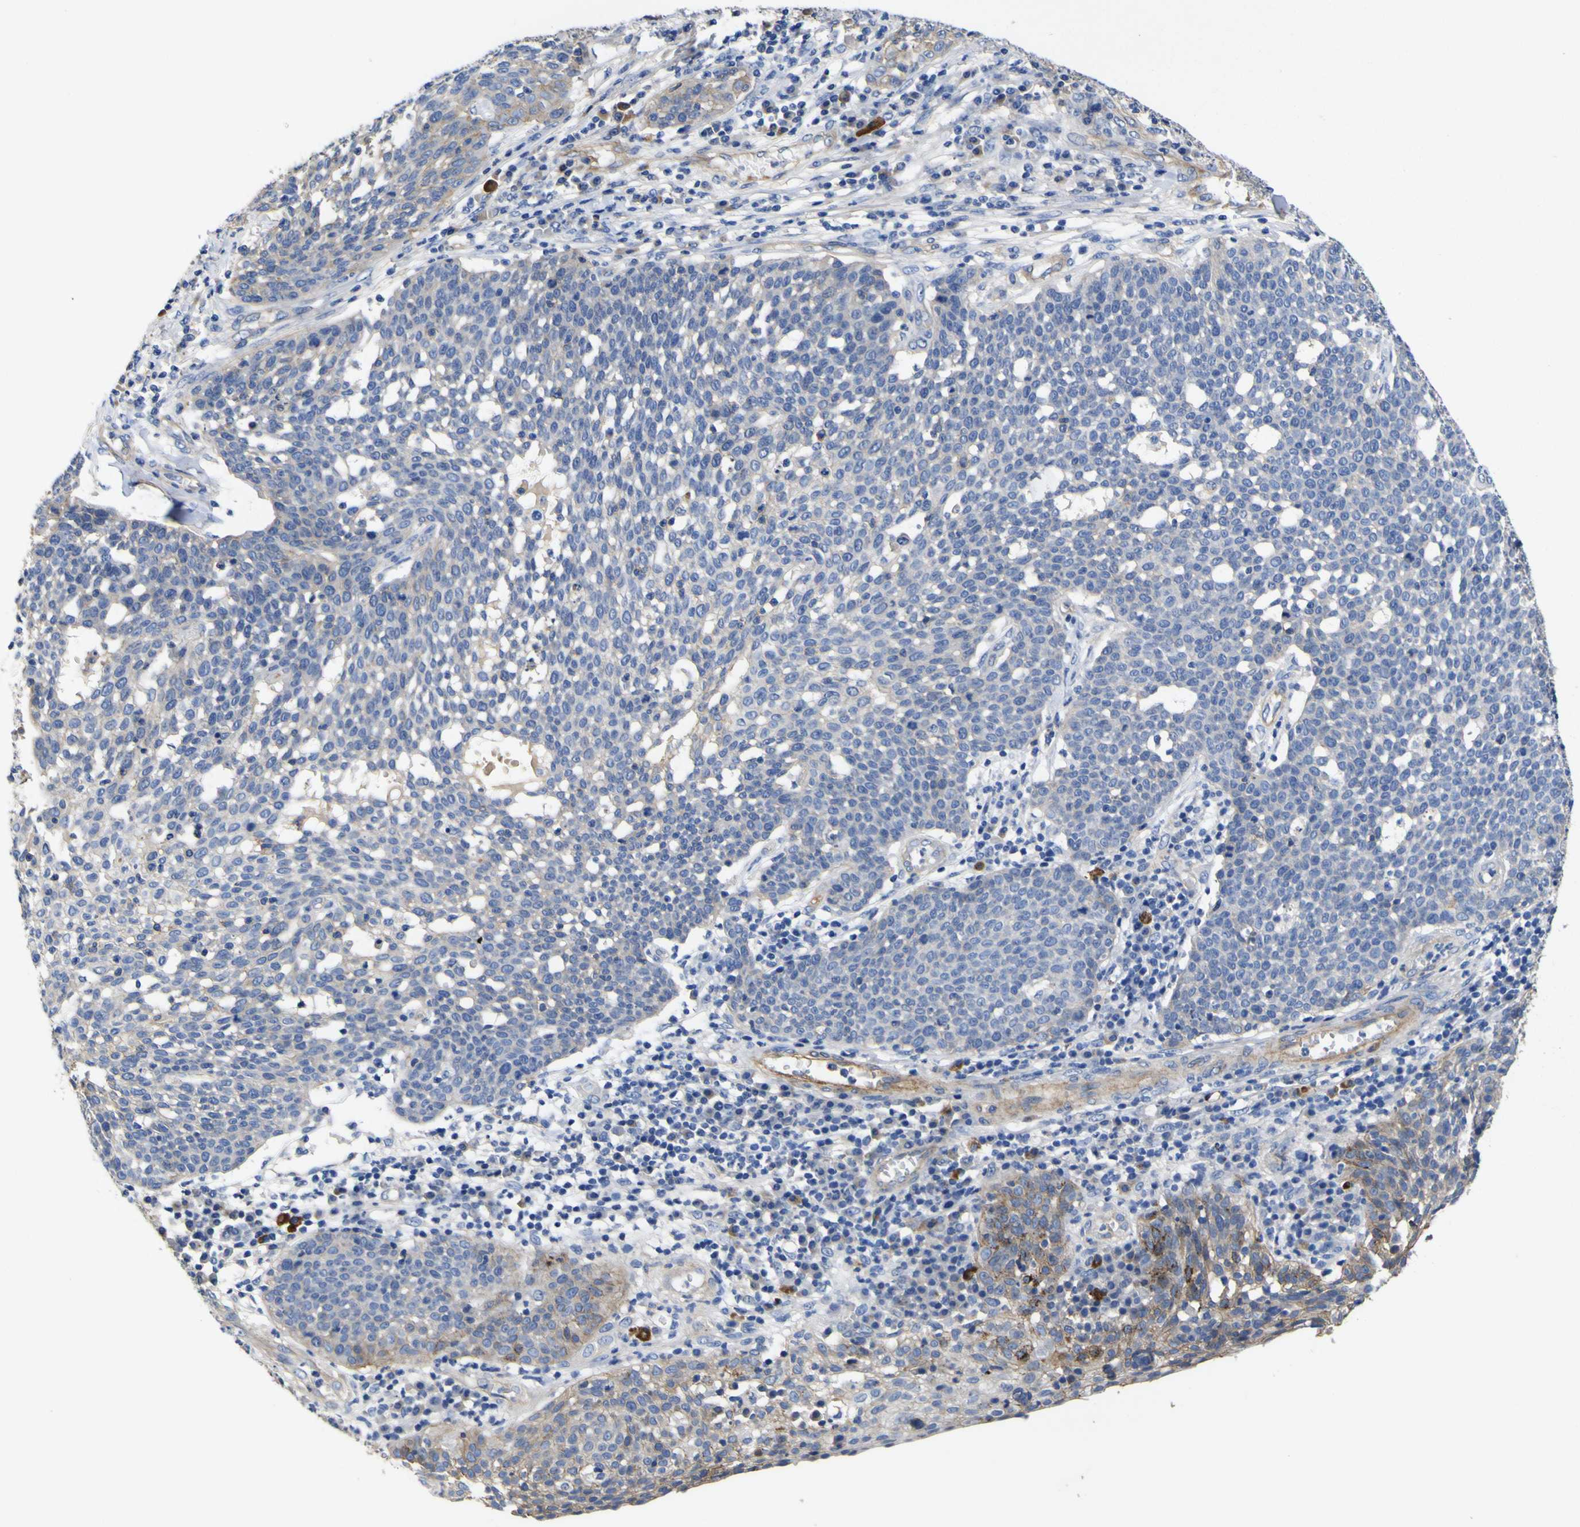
{"staining": {"intensity": "weak", "quantity": "25%-75%", "location": "cytoplasmic/membranous"}, "tissue": "cervical cancer", "cell_type": "Tumor cells", "image_type": "cancer", "snomed": [{"axis": "morphology", "description": "Squamous cell carcinoma, NOS"}, {"axis": "topography", "description": "Cervix"}], "caption": "The micrograph reveals a brown stain indicating the presence of a protein in the cytoplasmic/membranous of tumor cells in cervical squamous cell carcinoma.", "gene": "CD151", "patient": {"sex": "female", "age": 34}}